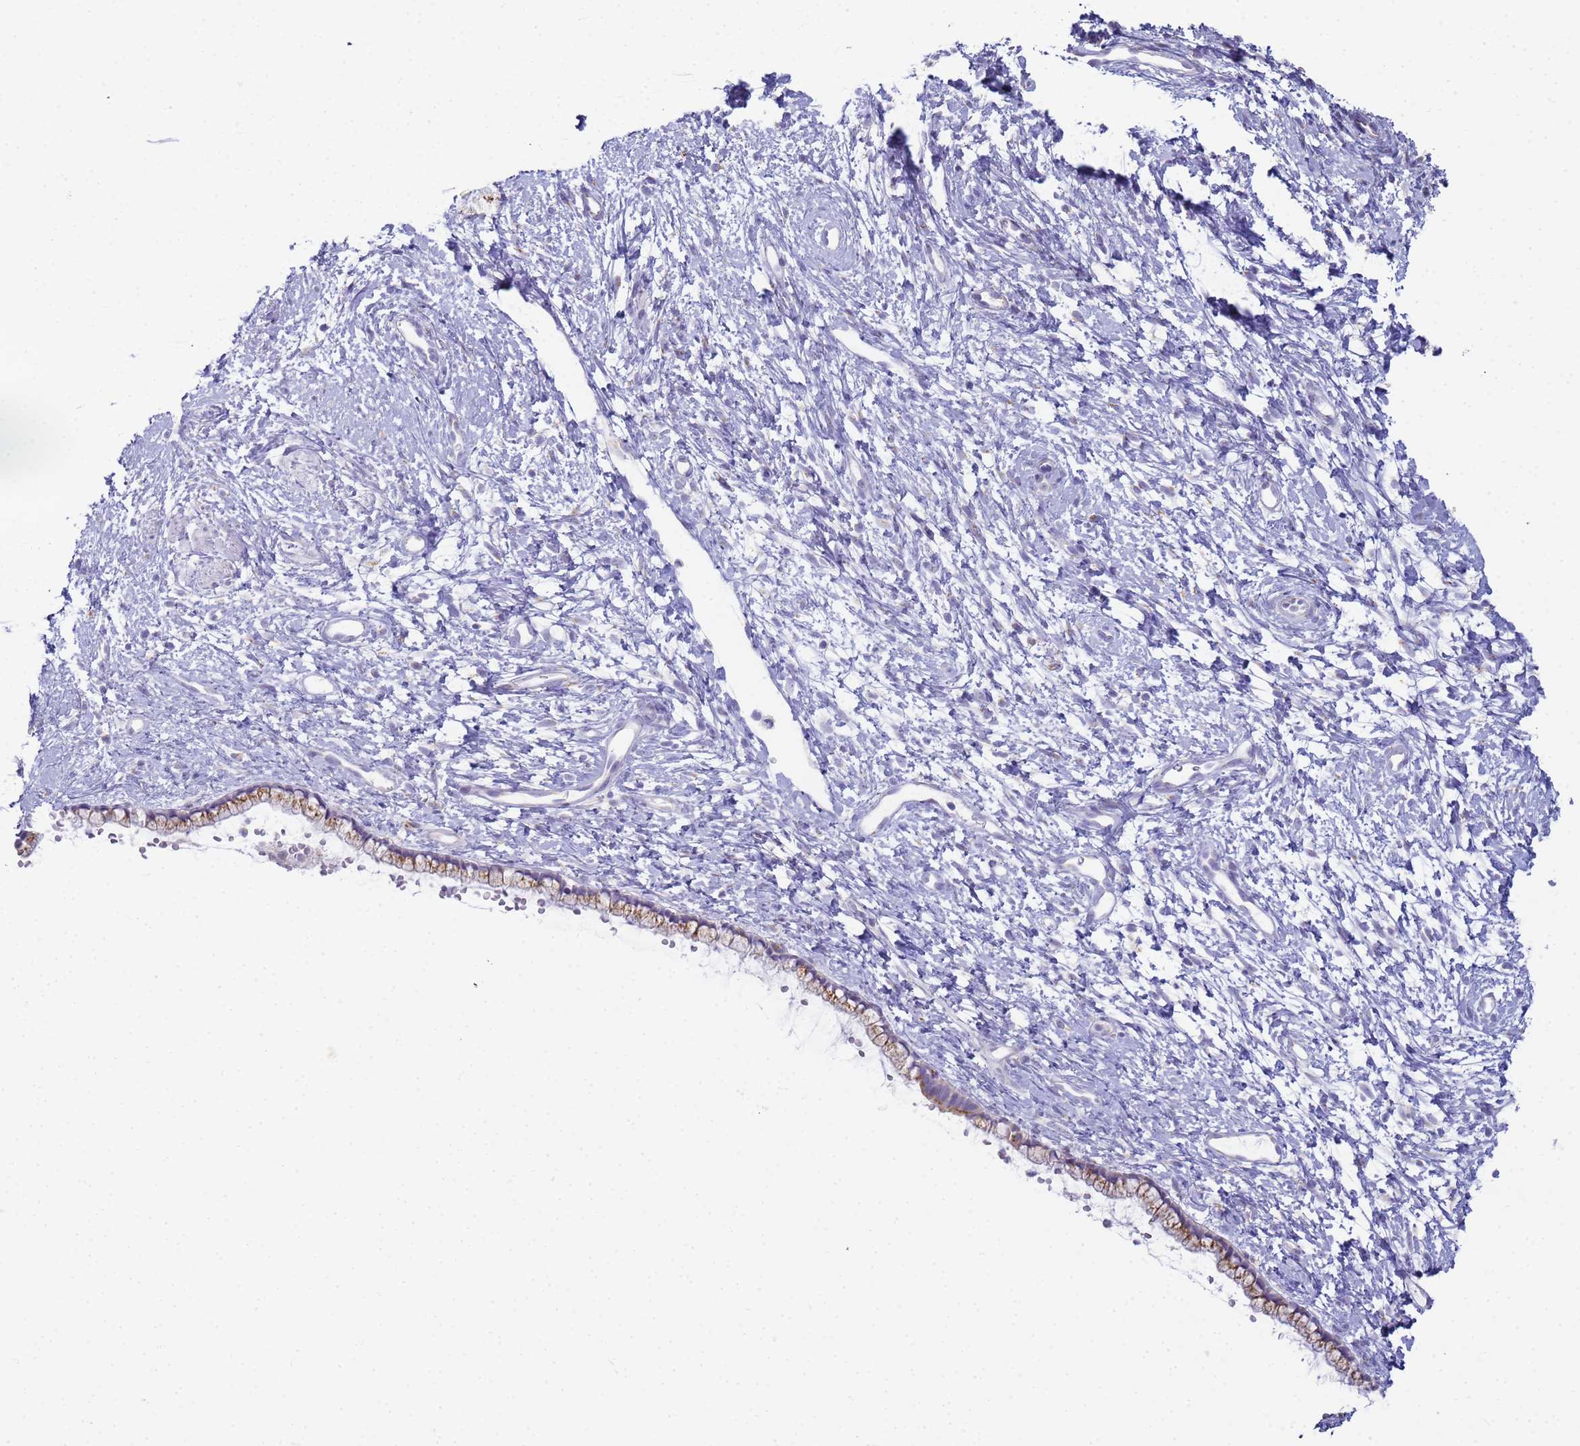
{"staining": {"intensity": "moderate", "quantity": ">75%", "location": "cytoplasmic/membranous"}, "tissue": "cervix", "cell_type": "Glandular cells", "image_type": "normal", "snomed": [{"axis": "morphology", "description": "Normal tissue, NOS"}, {"axis": "topography", "description": "Cervix"}], "caption": "Cervix stained for a protein shows moderate cytoplasmic/membranous positivity in glandular cells.", "gene": "CR1", "patient": {"sex": "female", "age": 57}}